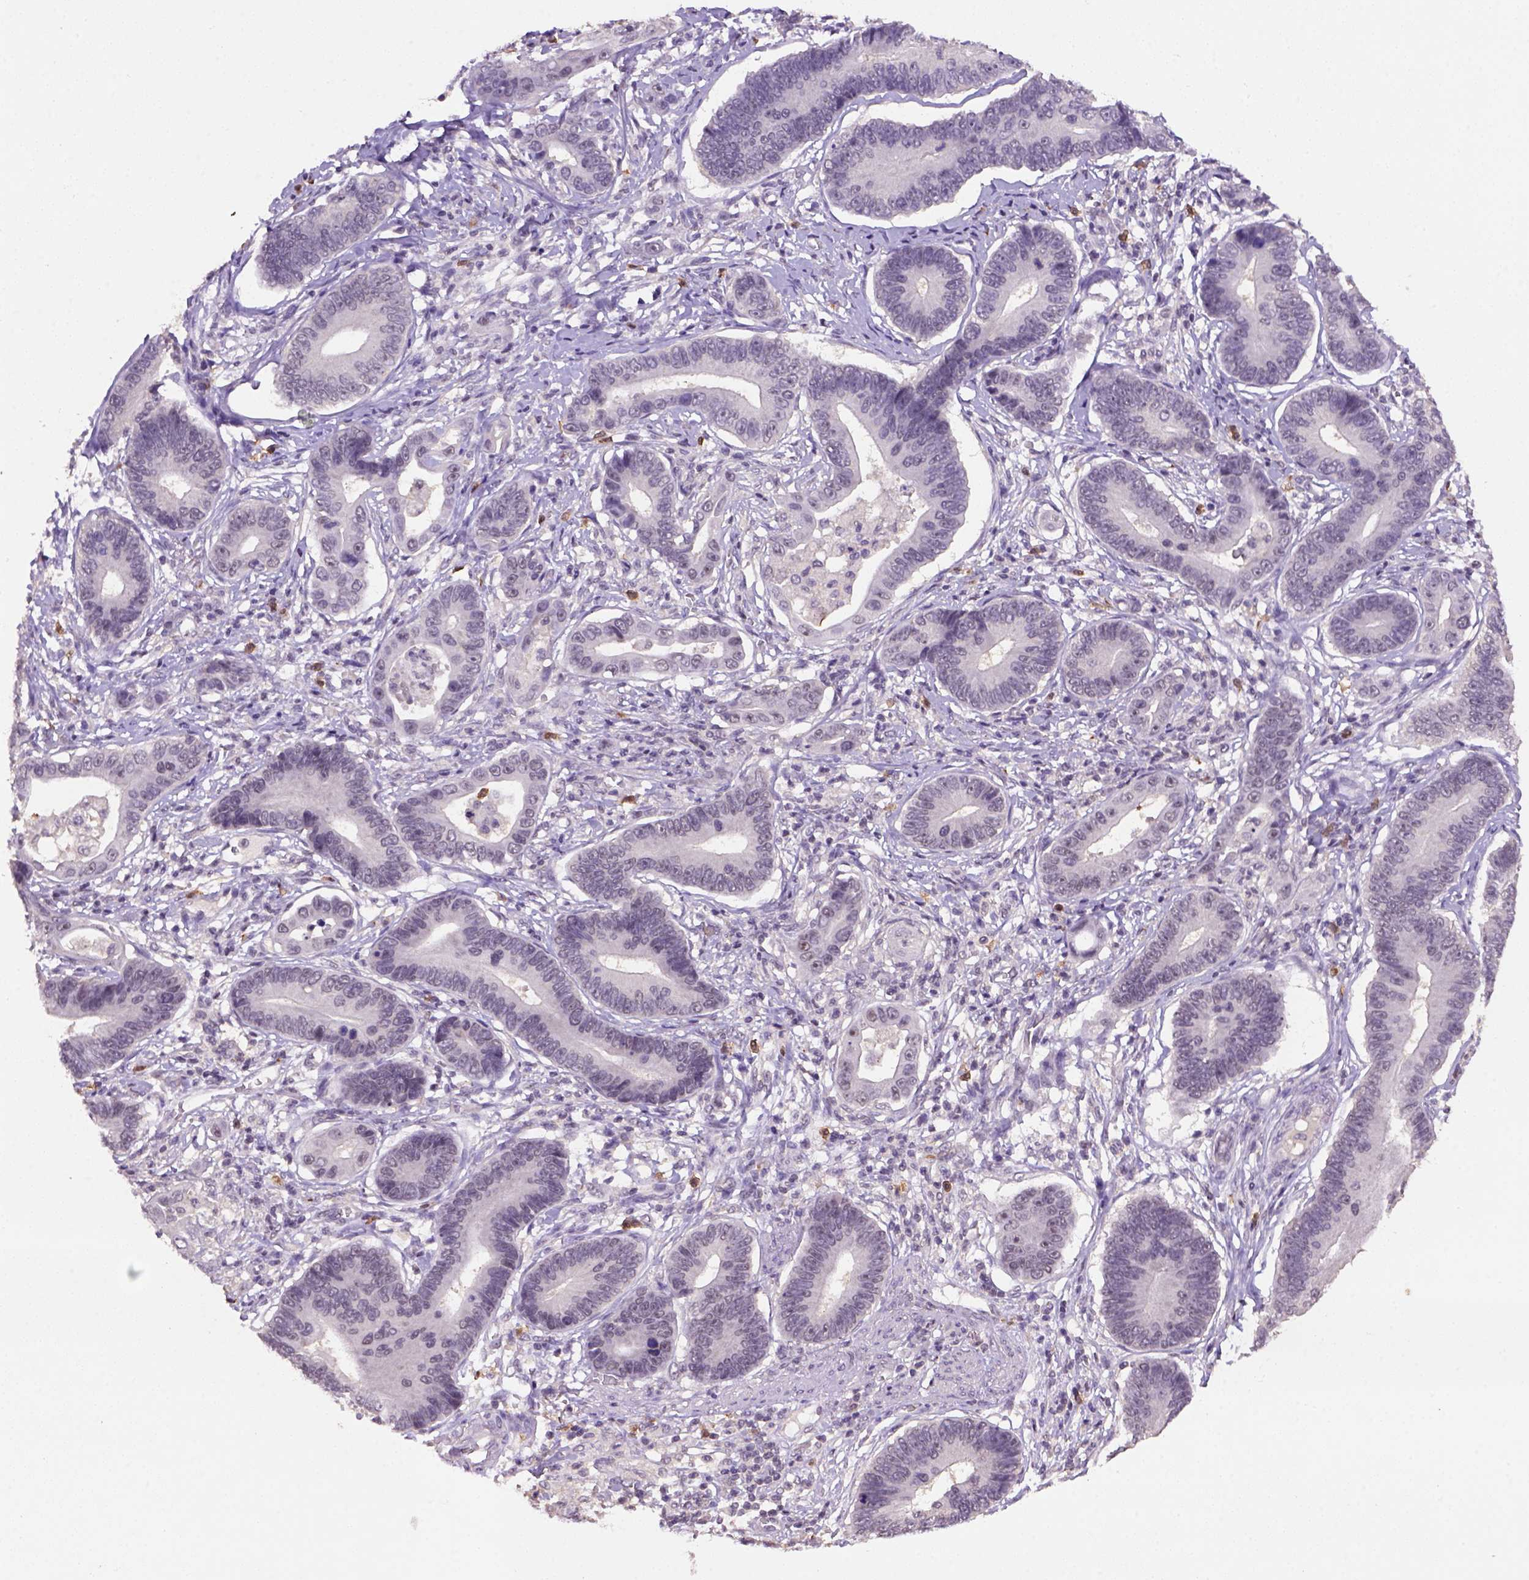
{"staining": {"intensity": "weak", "quantity": "25%-75%", "location": "cytoplasmic/membranous,nuclear"}, "tissue": "stomach cancer", "cell_type": "Tumor cells", "image_type": "cancer", "snomed": [{"axis": "morphology", "description": "Adenocarcinoma, NOS"}, {"axis": "topography", "description": "Stomach"}], "caption": "Stomach cancer tissue displays weak cytoplasmic/membranous and nuclear expression in about 25%-75% of tumor cells", "gene": "SCML4", "patient": {"sex": "male", "age": 84}}